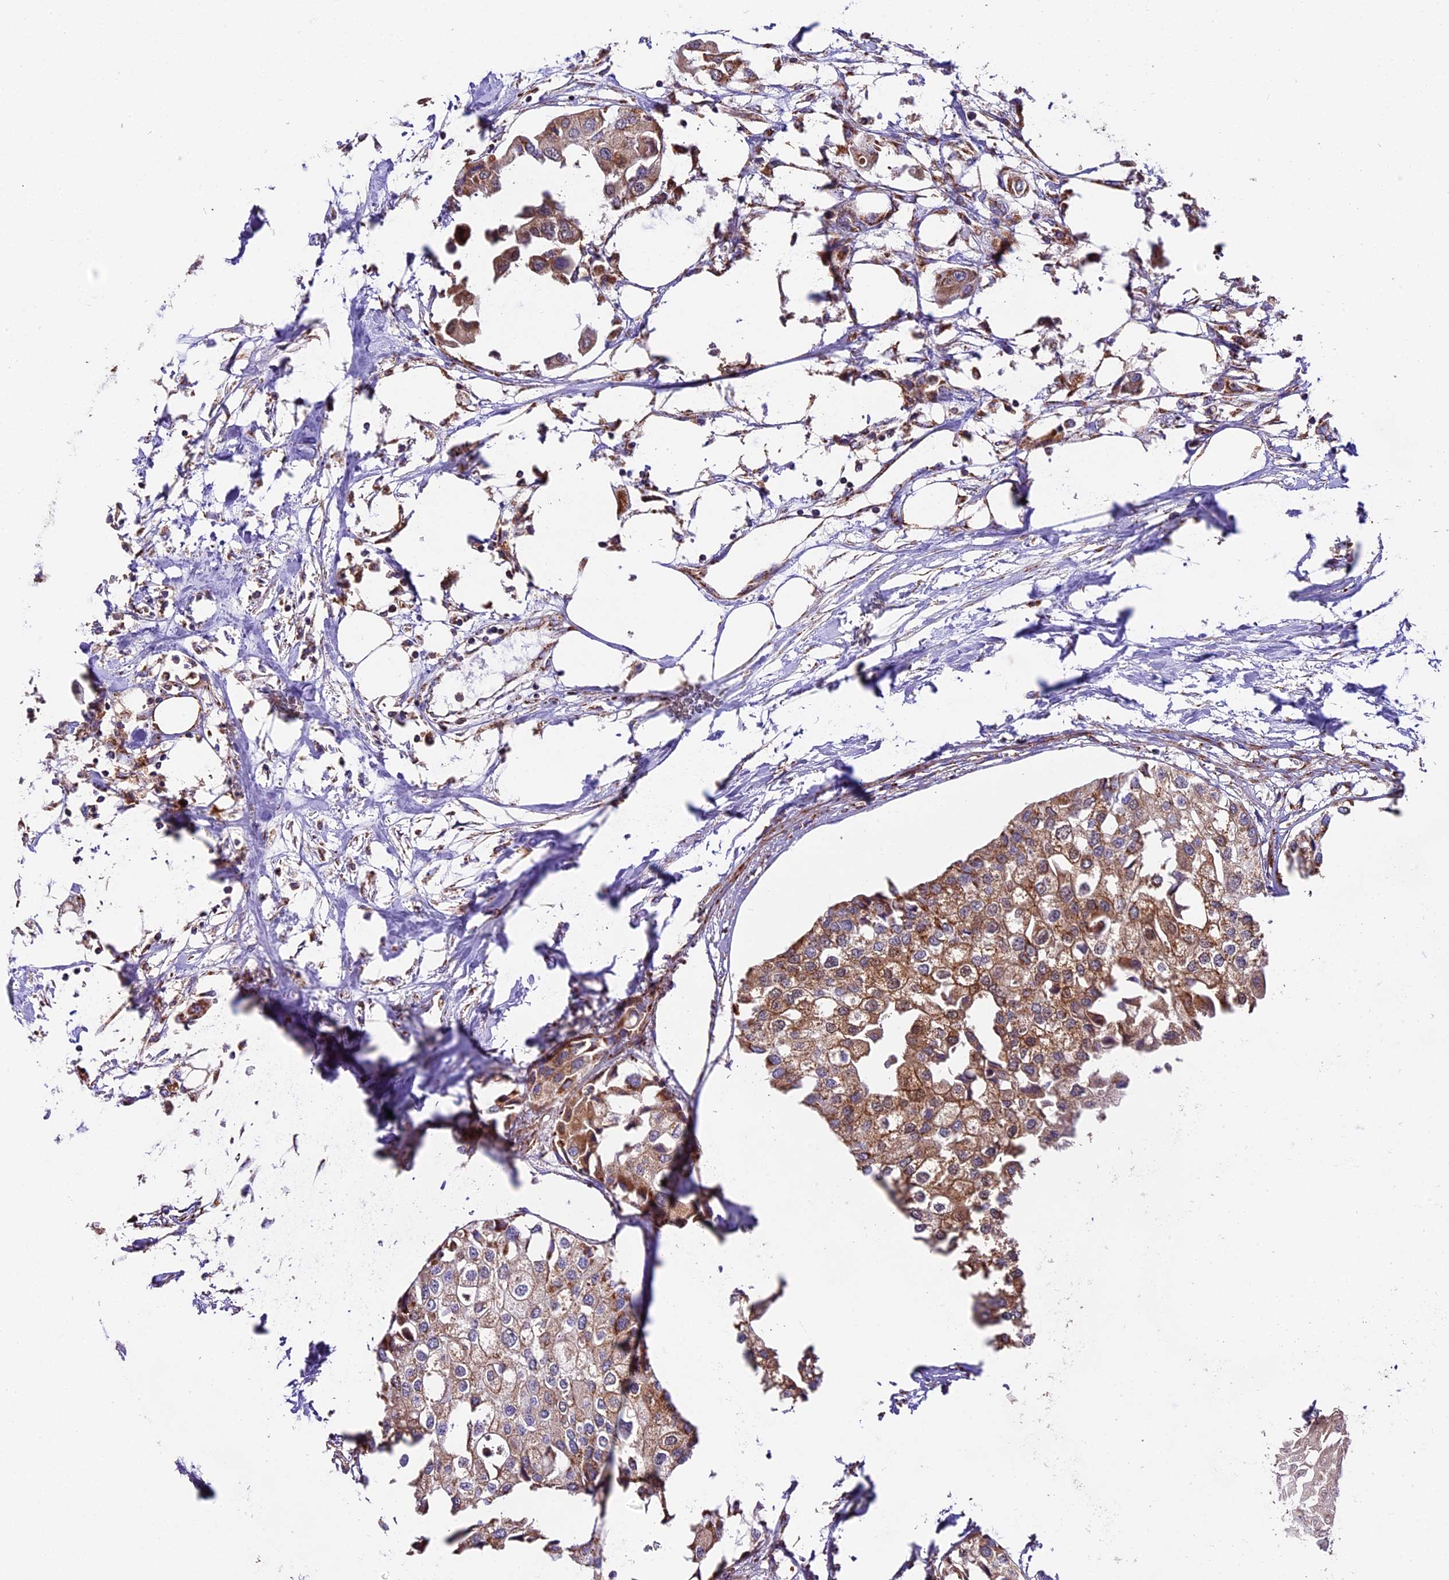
{"staining": {"intensity": "moderate", "quantity": ">75%", "location": "cytoplasmic/membranous"}, "tissue": "urothelial cancer", "cell_type": "Tumor cells", "image_type": "cancer", "snomed": [{"axis": "morphology", "description": "Urothelial carcinoma, High grade"}, {"axis": "topography", "description": "Urinary bladder"}], "caption": "A micrograph of urothelial cancer stained for a protein shows moderate cytoplasmic/membranous brown staining in tumor cells. The staining was performed using DAB, with brown indicating positive protein expression. Nuclei are stained blue with hematoxylin.", "gene": "NDUFA8", "patient": {"sex": "male", "age": 64}}